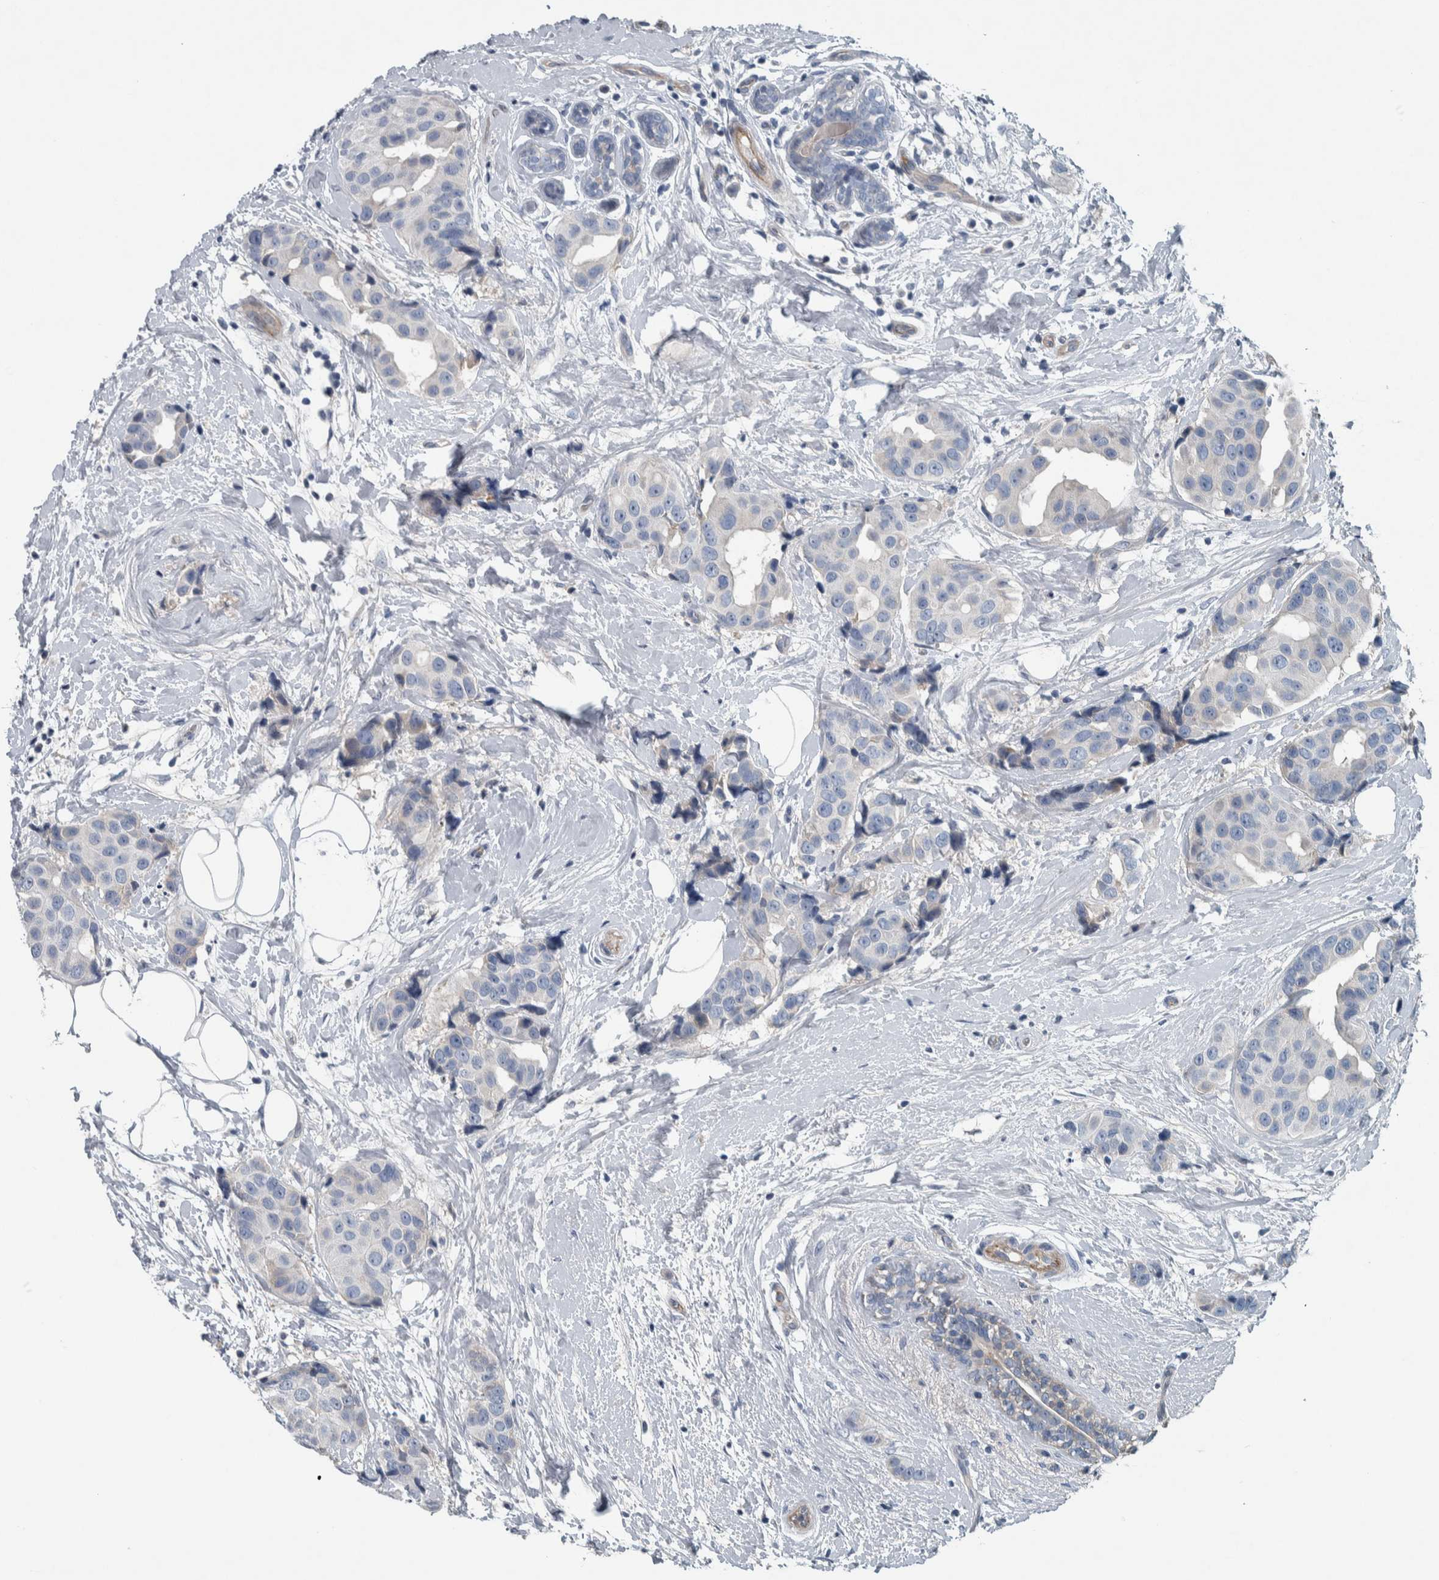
{"staining": {"intensity": "negative", "quantity": "none", "location": "none"}, "tissue": "breast cancer", "cell_type": "Tumor cells", "image_type": "cancer", "snomed": [{"axis": "morphology", "description": "Normal tissue, NOS"}, {"axis": "morphology", "description": "Duct carcinoma"}, {"axis": "topography", "description": "Breast"}], "caption": "Human infiltrating ductal carcinoma (breast) stained for a protein using immunohistochemistry (IHC) demonstrates no positivity in tumor cells.", "gene": "SERPINC1", "patient": {"sex": "female", "age": 39}}